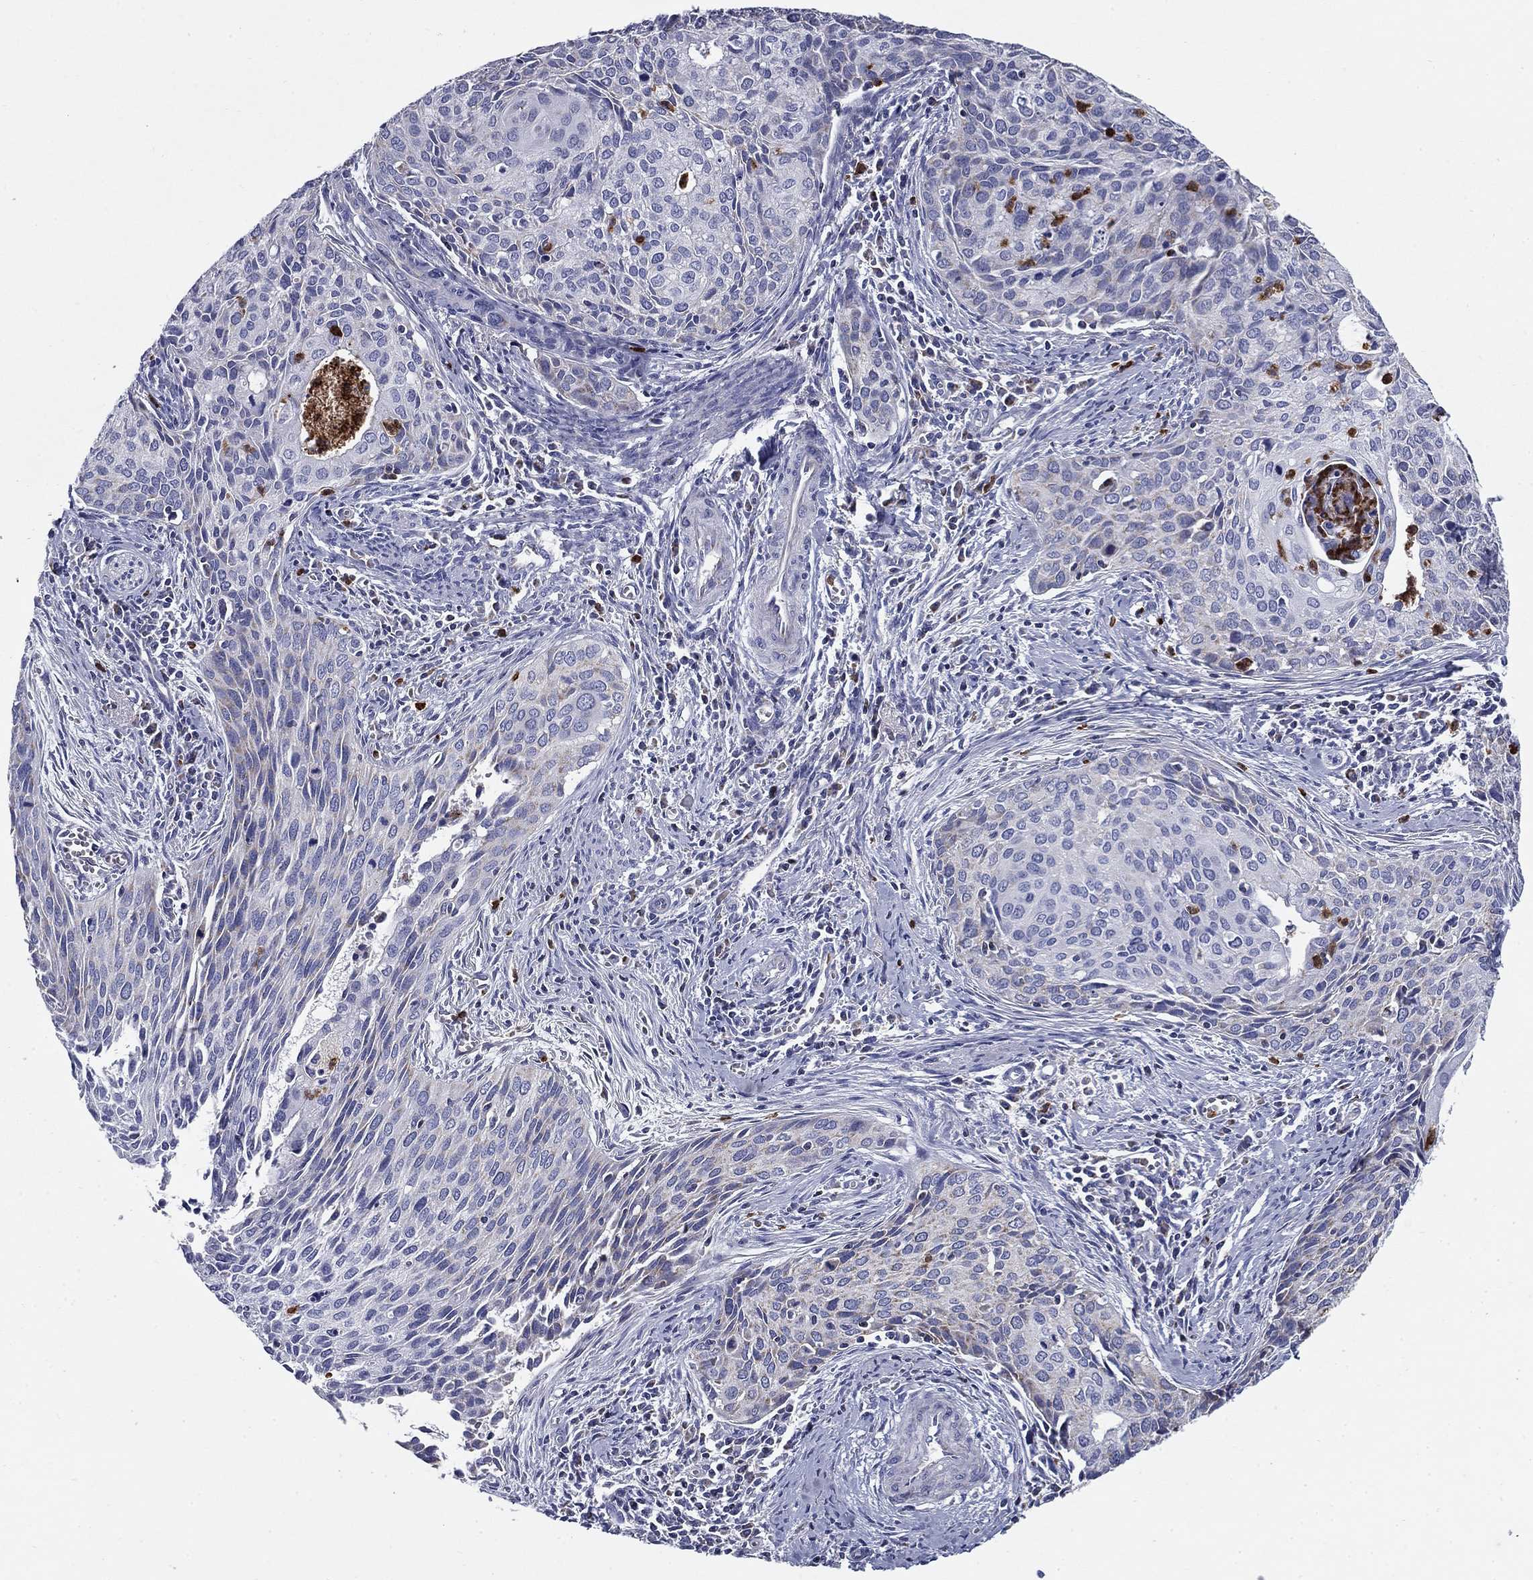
{"staining": {"intensity": "weak", "quantity": "<25%", "location": "cytoplasmic/membranous"}, "tissue": "cervical cancer", "cell_type": "Tumor cells", "image_type": "cancer", "snomed": [{"axis": "morphology", "description": "Squamous cell carcinoma, NOS"}, {"axis": "topography", "description": "Cervix"}], "caption": "IHC of human cervical cancer (squamous cell carcinoma) shows no positivity in tumor cells.", "gene": "NDUFA4L2", "patient": {"sex": "female", "age": 29}}